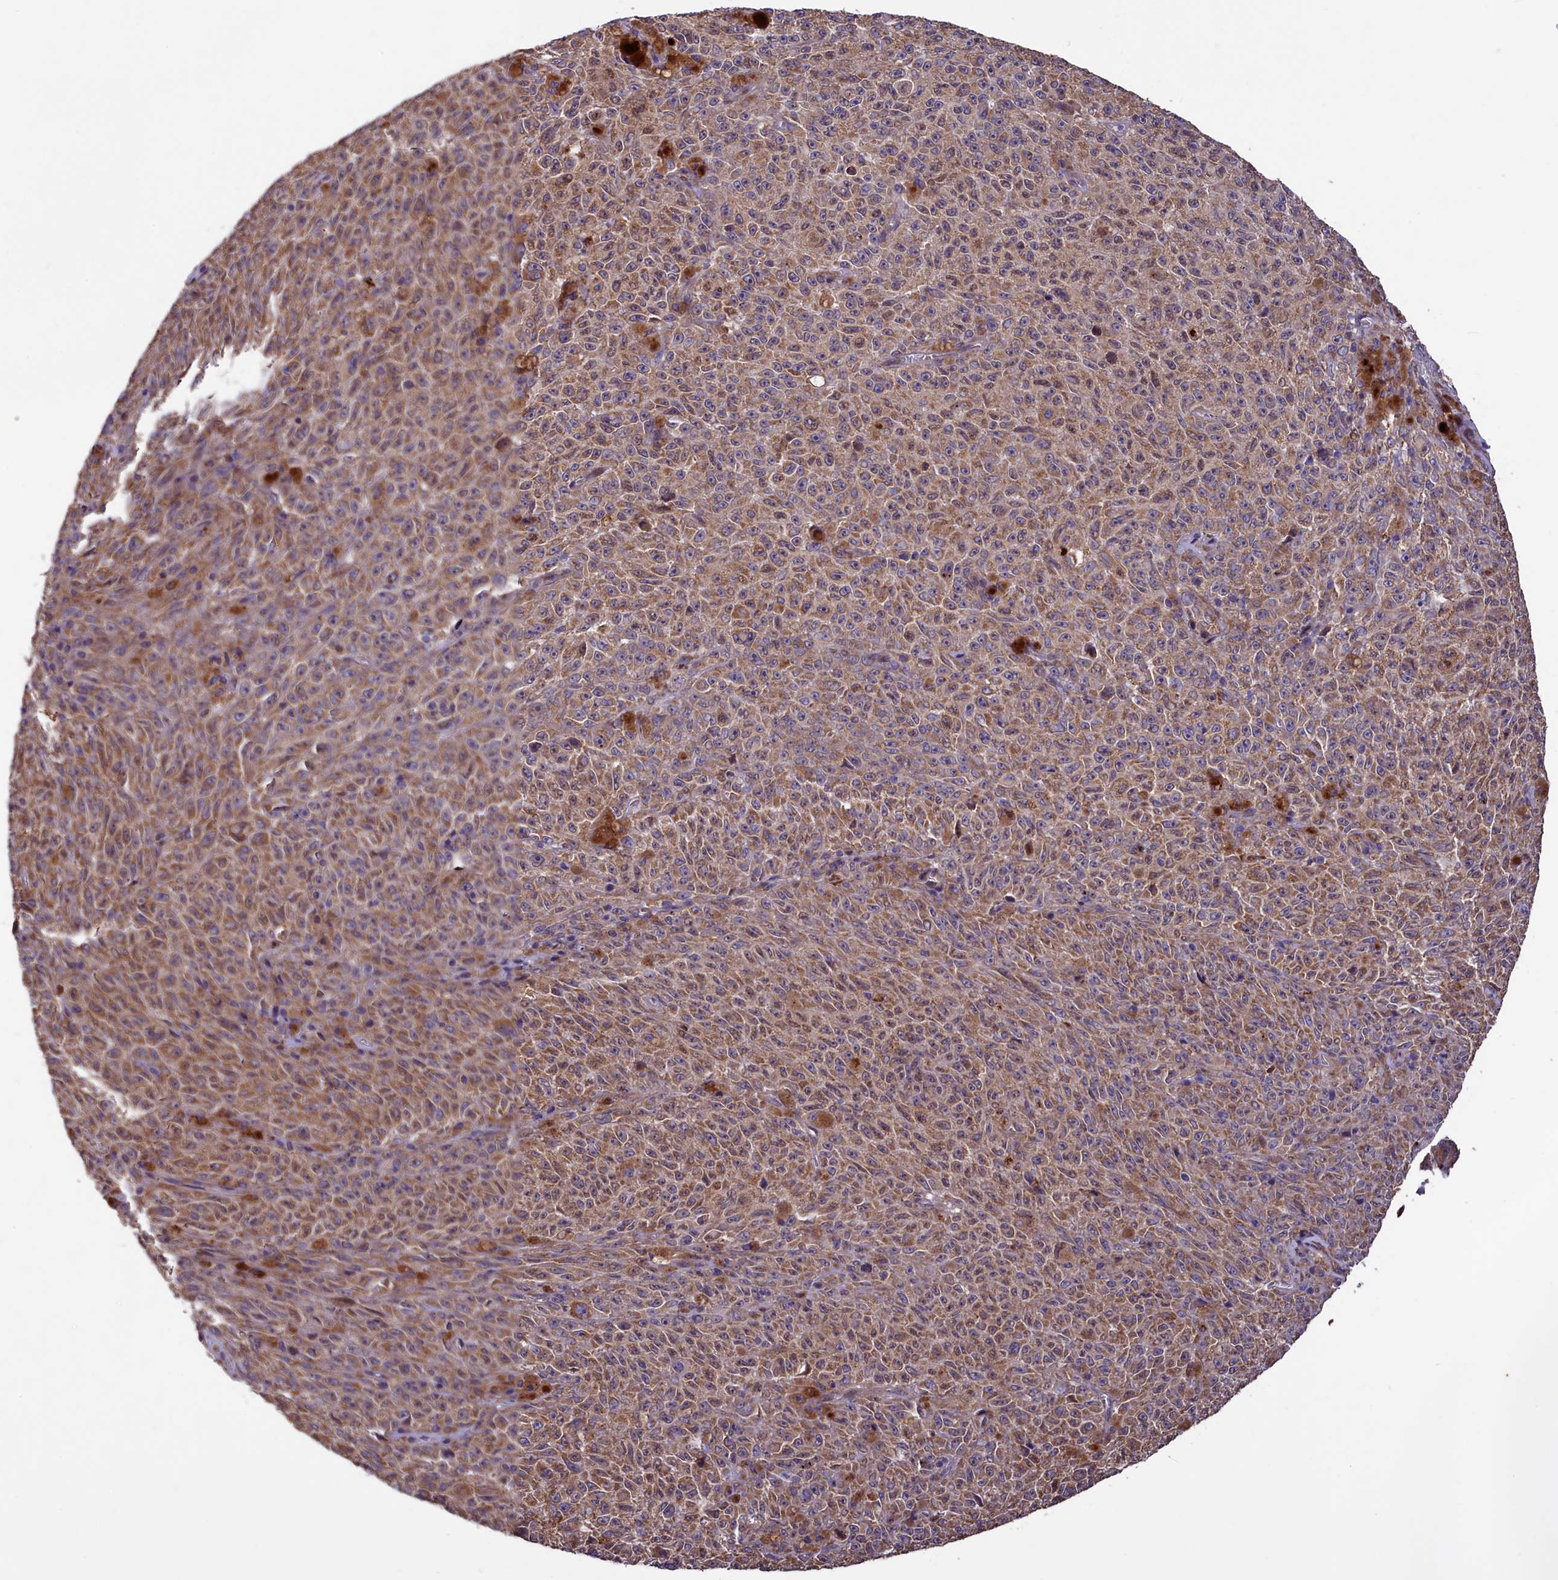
{"staining": {"intensity": "moderate", "quantity": ">75%", "location": "cytoplasmic/membranous"}, "tissue": "melanoma", "cell_type": "Tumor cells", "image_type": "cancer", "snomed": [{"axis": "morphology", "description": "Malignant melanoma, NOS"}, {"axis": "topography", "description": "Skin"}], "caption": "Melanoma stained with immunohistochemistry reveals moderate cytoplasmic/membranous expression in approximately >75% of tumor cells.", "gene": "ACAD8", "patient": {"sex": "female", "age": 82}}